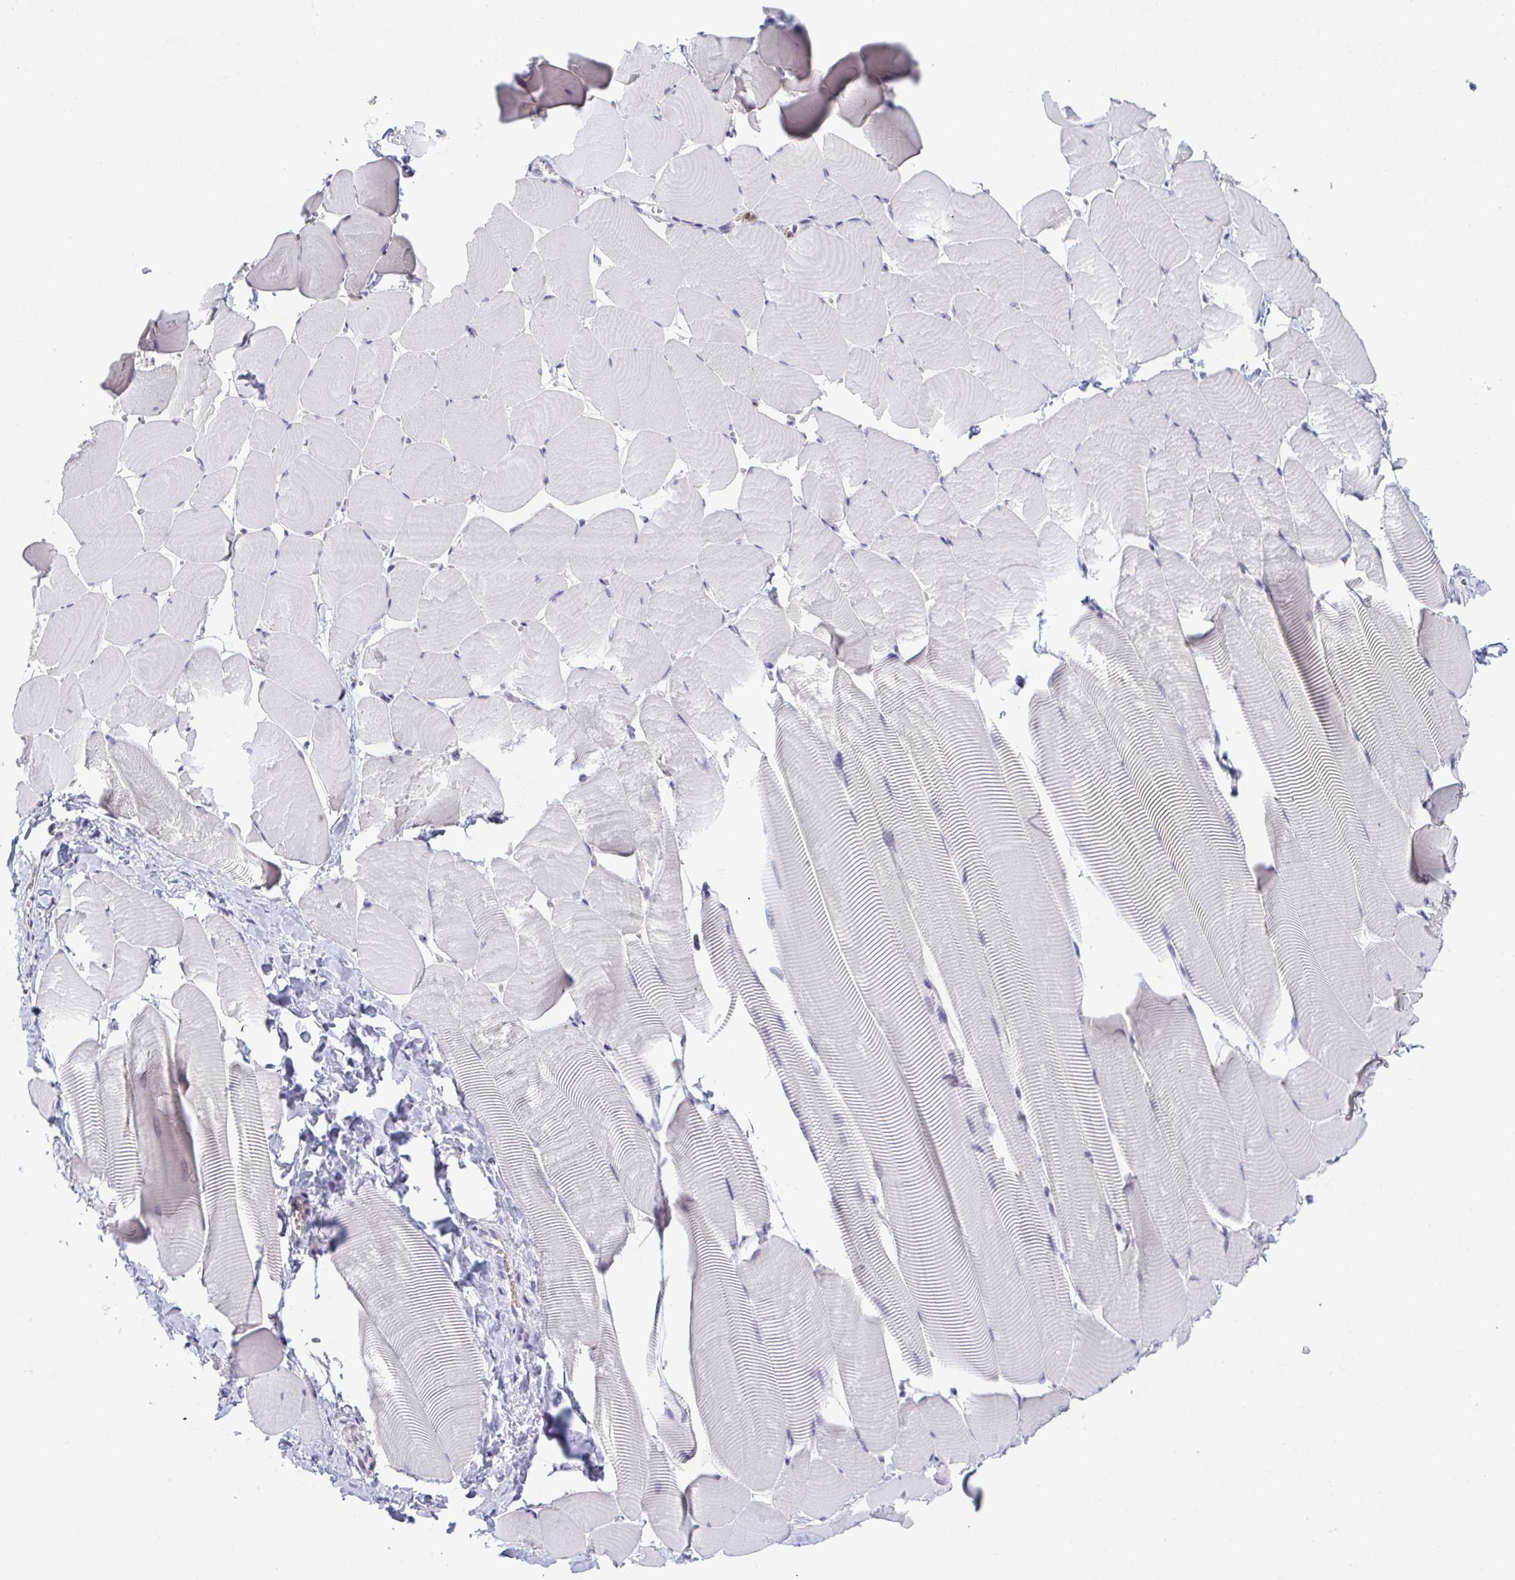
{"staining": {"intensity": "negative", "quantity": "none", "location": "none"}, "tissue": "skeletal muscle", "cell_type": "Myocytes", "image_type": "normal", "snomed": [{"axis": "morphology", "description": "Normal tissue, NOS"}, {"axis": "topography", "description": "Skeletal muscle"}], "caption": "A high-resolution micrograph shows immunohistochemistry (IHC) staining of benign skeletal muscle, which shows no significant expression in myocytes. Brightfield microscopy of IHC stained with DAB (3,3'-diaminobenzidine) (brown) and hematoxylin (blue), captured at high magnification.", "gene": "RIOK1", "patient": {"sex": "male", "age": 25}}